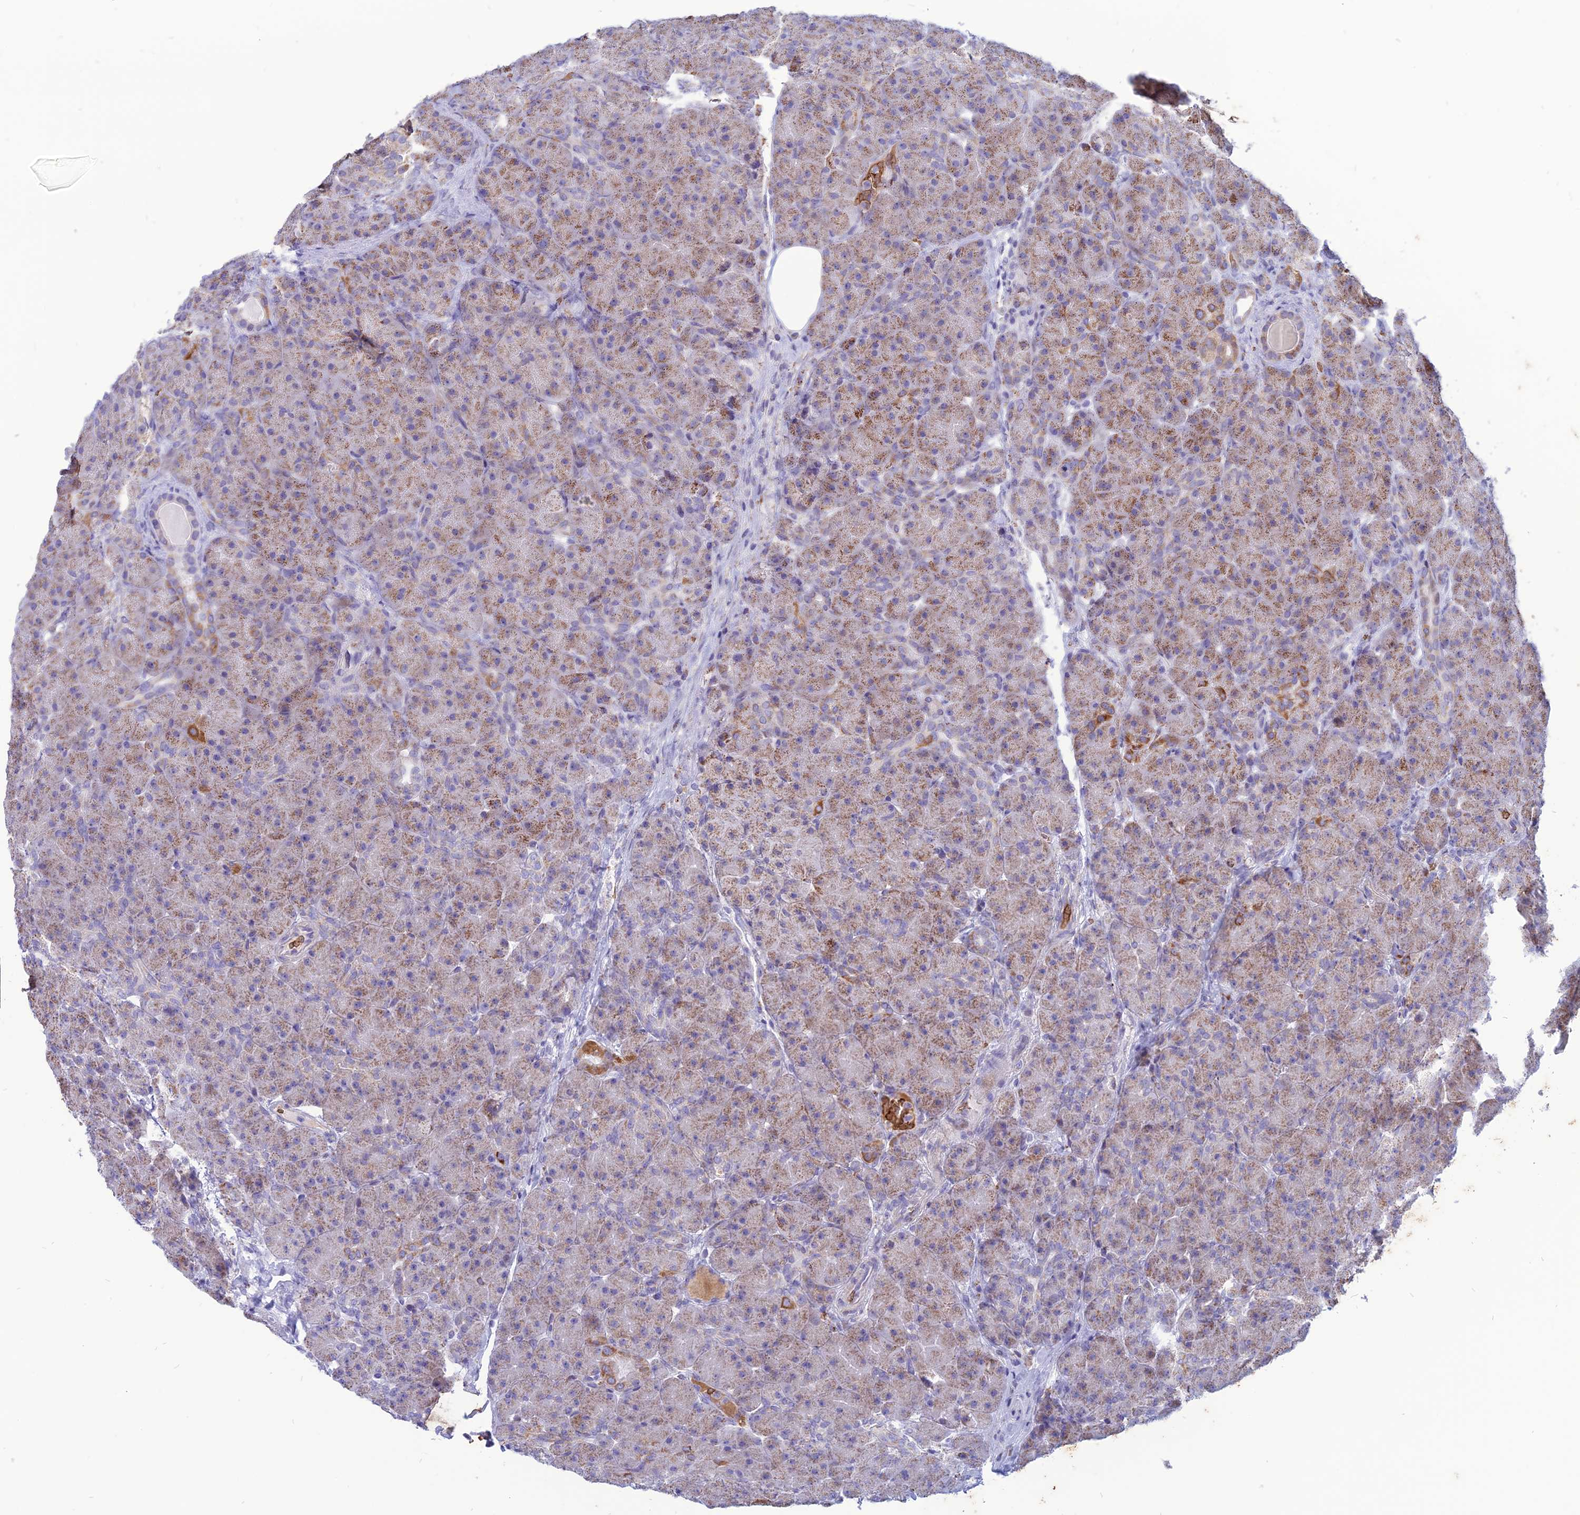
{"staining": {"intensity": "weak", "quantity": ">75%", "location": "cytoplasmic/membranous"}, "tissue": "pancreas", "cell_type": "Exocrine glandular cells", "image_type": "normal", "snomed": [{"axis": "morphology", "description": "Normal tissue, NOS"}, {"axis": "topography", "description": "Pancreas"}], "caption": "Immunohistochemical staining of normal pancreas reveals weak cytoplasmic/membranous protein expression in about >75% of exocrine glandular cells. Nuclei are stained in blue.", "gene": "HHAT", "patient": {"sex": "male", "age": 66}}